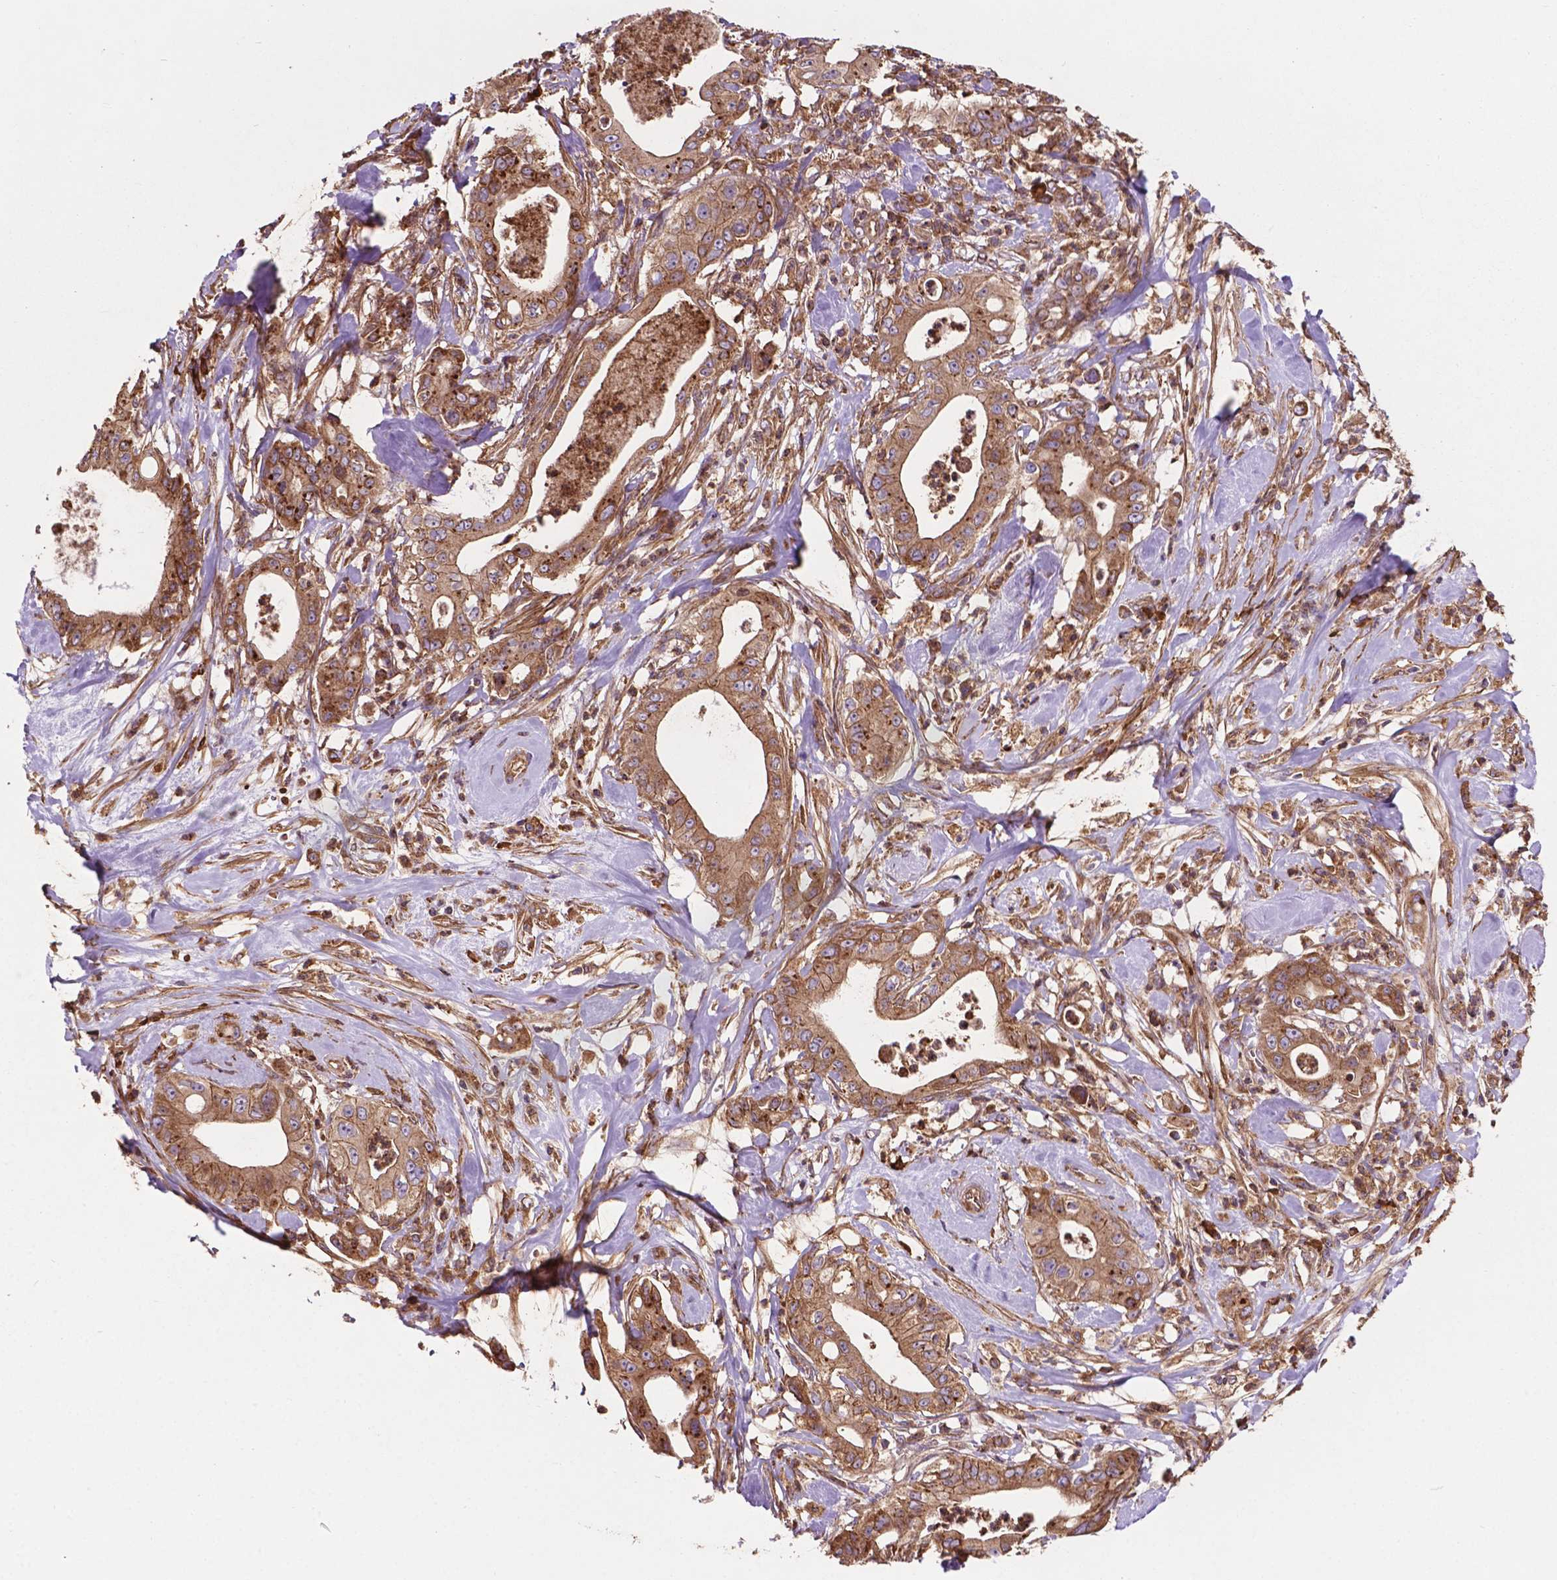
{"staining": {"intensity": "moderate", "quantity": ">75%", "location": "cytoplasmic/membranous"}, "tissue": "pancreatic cancer", "cell_type": "Tumor cells", "image_type": "cancer", "snomed": [{"axis": "morphology", "description": "Adenocarcinoma, NOS"}, {"axis": "topography", "description": "Pancreas"}], "caption": "About >75% of tumor cells in human adenocarcinoma (pancreatic) display moderate cytoplasmic/membranous protein positivity as visualized by brown immunohistochemical staining.", "gene": "CCDC71L", "patient": {"sex": "male", "age": 71}}